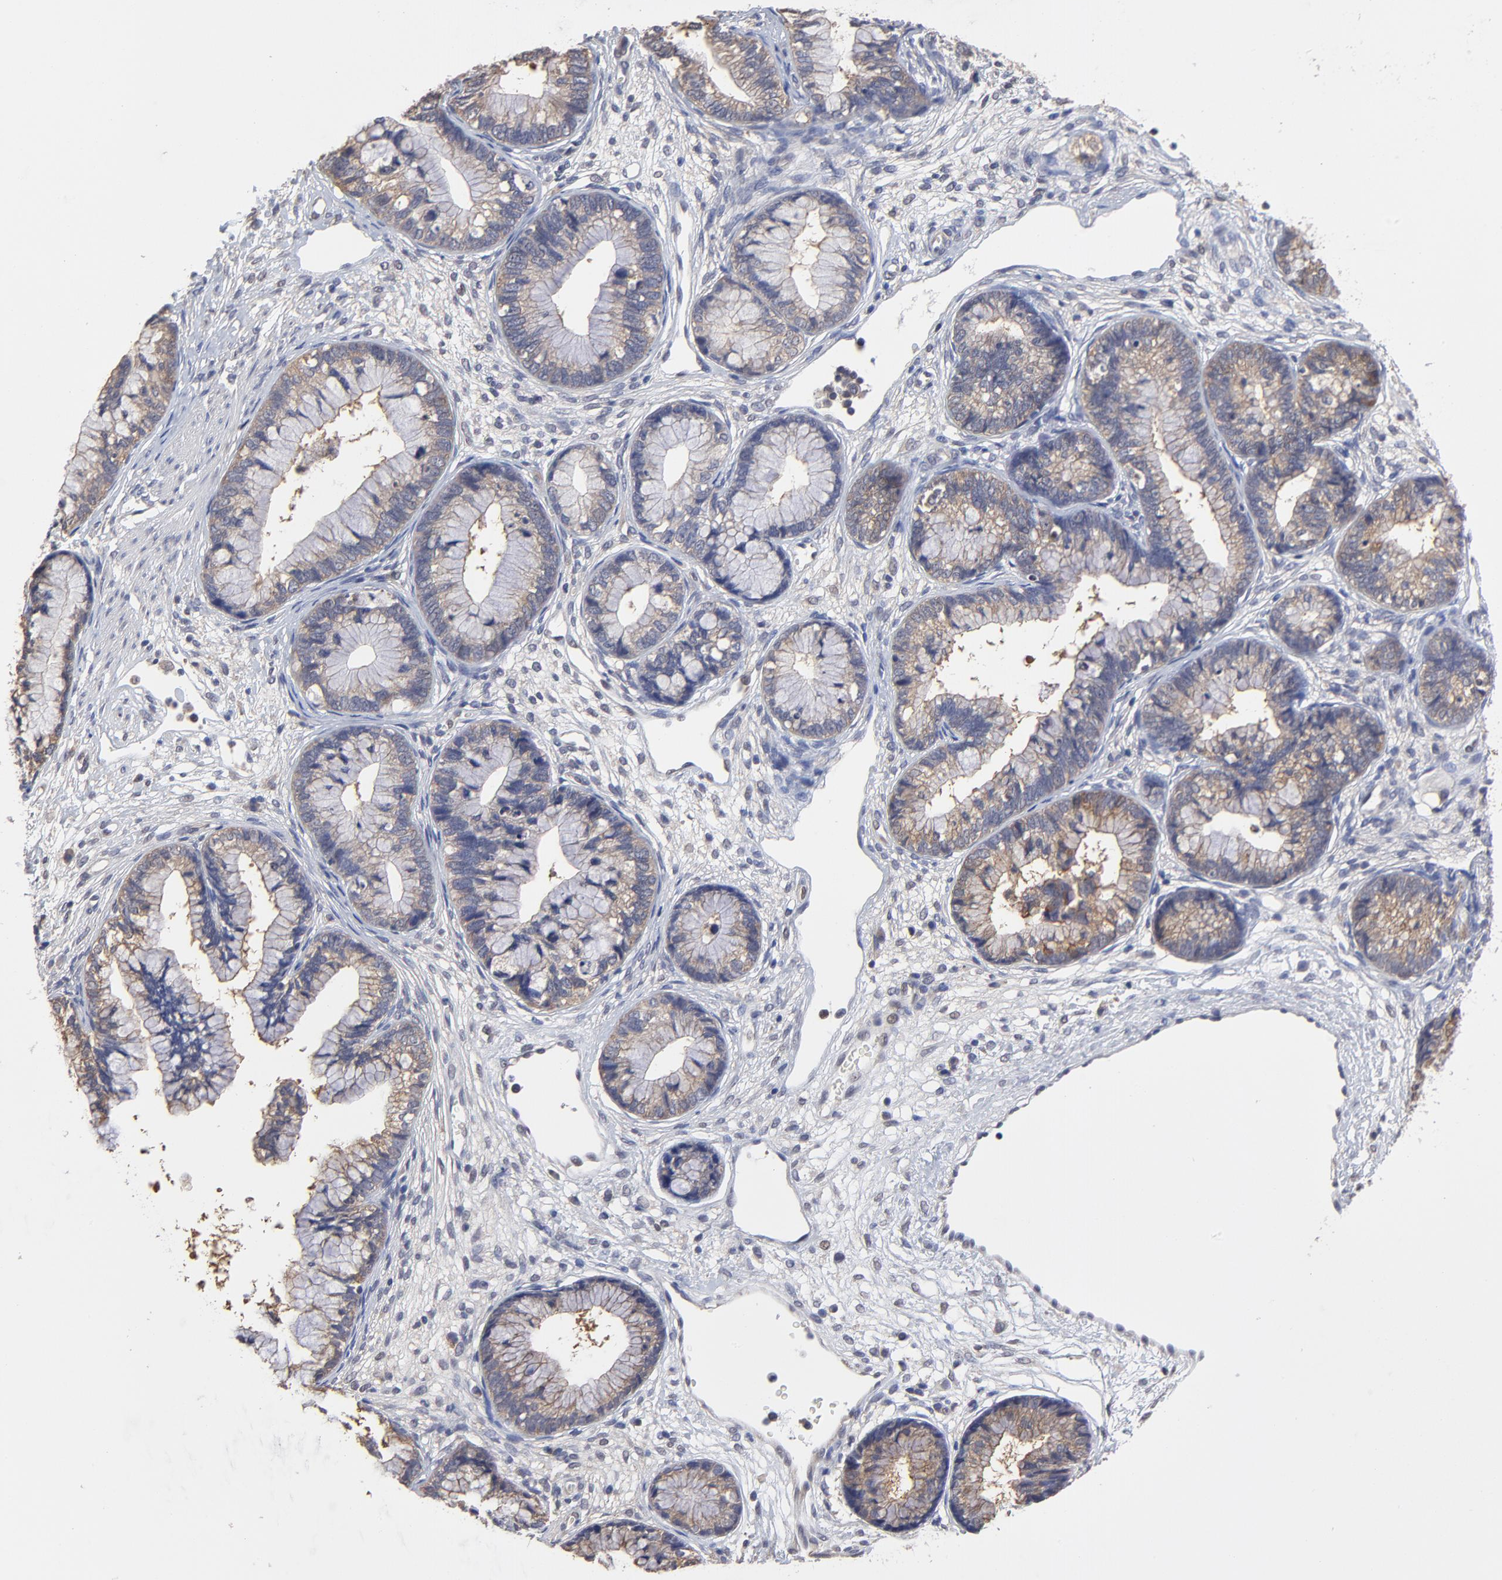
{"staining": {"intensity": "moderate", "quantity": "25%-75%", "location": "cytoplasmic/membranous"}, "tissue": "cervical cancer", "cell_type": "Tumor cells", "image_type": "cancer", "snomed": [{"axis": "morphology", "description": "Adenocarcinoma, NOS"}, {"axis": "topography", "description": "Cervix"}], "caption": "A medium amount of moderate cytoplasmic/membranous staining is present in approximately 25%-75% of tumor cells in cervical cancer (adenocarcinoma) tissue. (Brightfield microscopy of DAB IHC at high magnification).", "gene": "CCT2", "patient": {"sex": "female", "age": 44}}